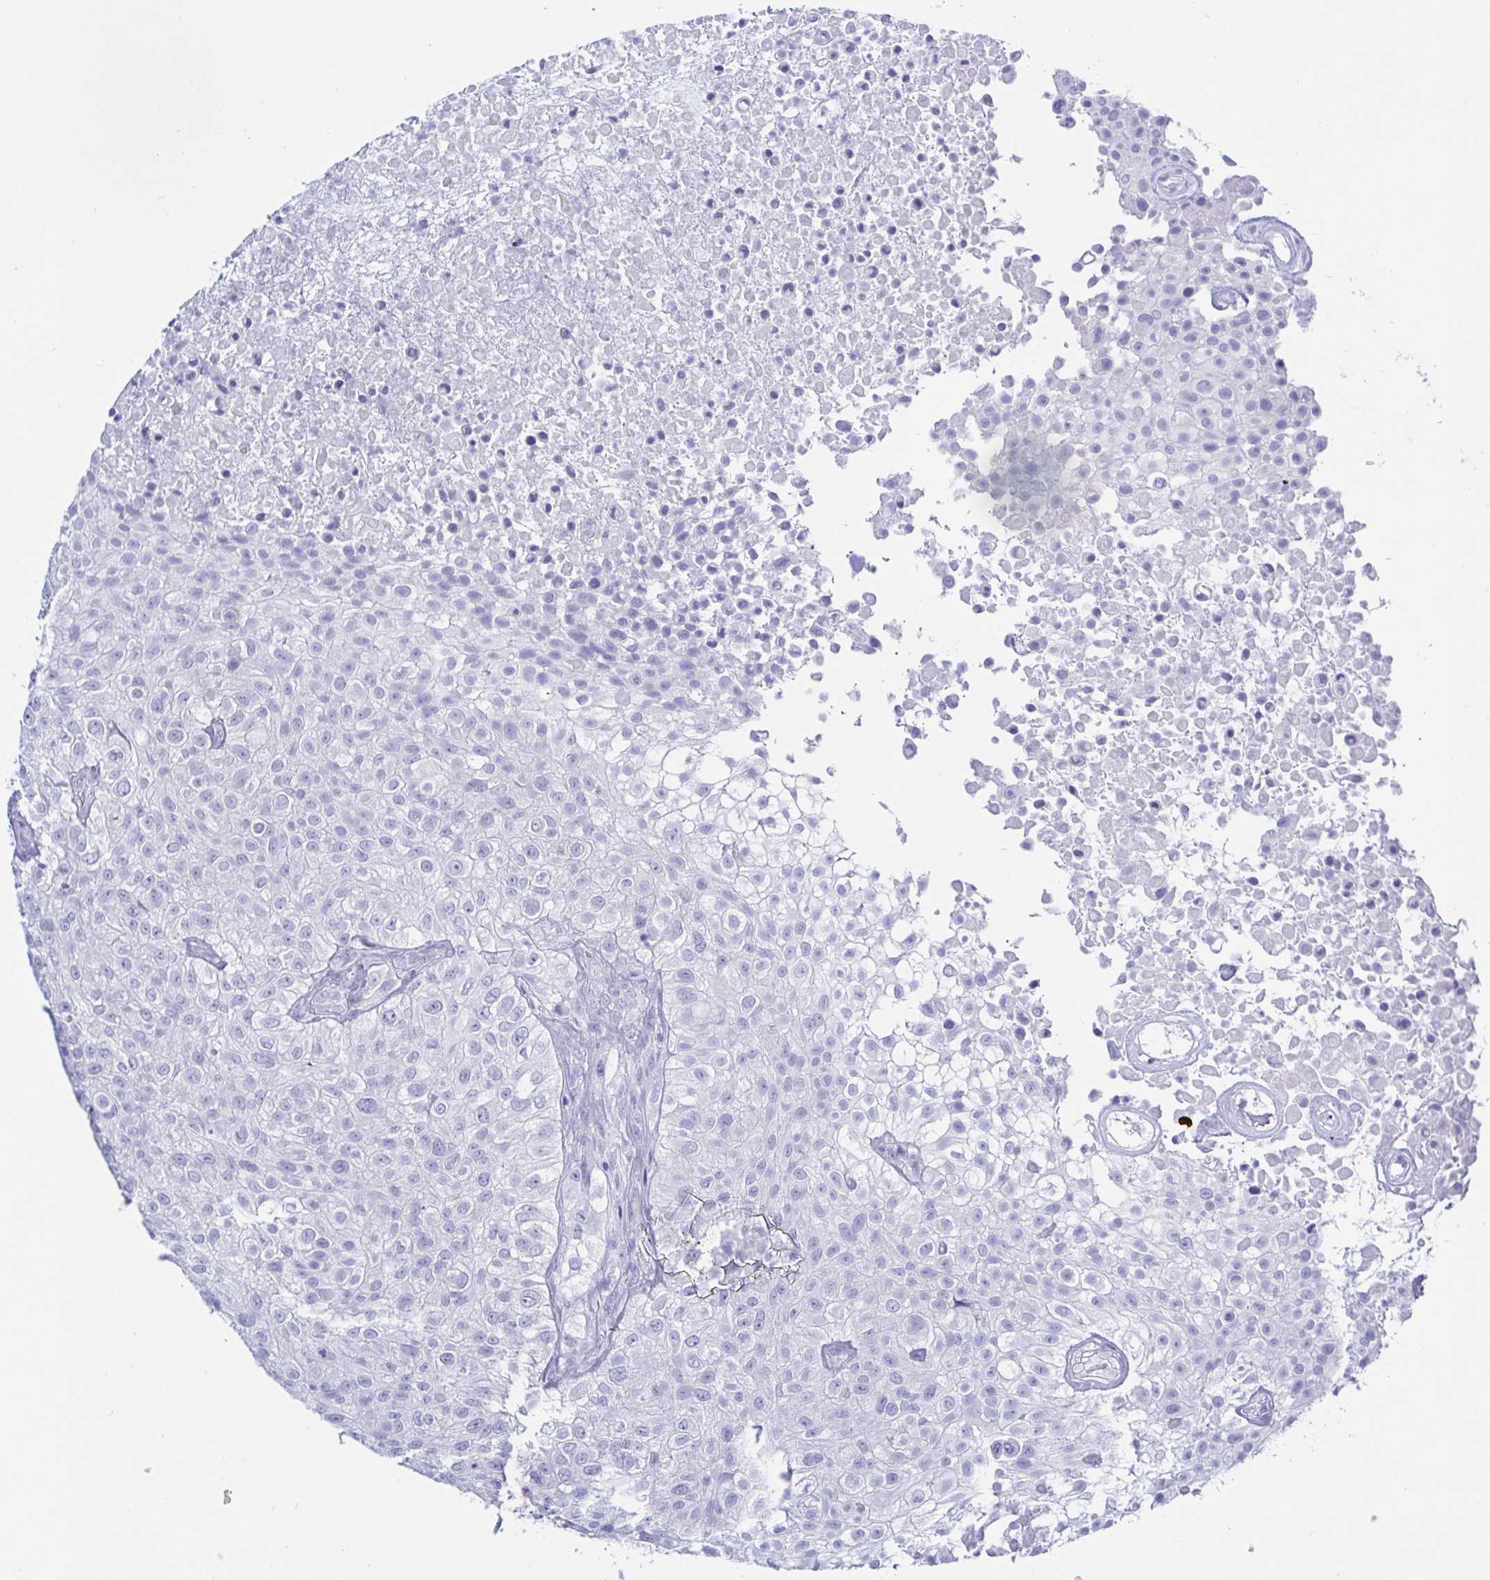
{"staining": {"intensity": "negative", "quantity": "none", "location": "none"}, "tissue": "urothelial cancer", "cell_type": "Tumor cells", "image_type": "cancer", "snomed": [{"axis": "morphology", "description": "Urothelial carcinoma, High grade"}, {"axis": "topography", "description": "Urinary bladder"}], "caption": "Image shows no protein expression in tumor cells of urothelial cancer tissue.", "gene": "KCNH6", "patient": {"sex": "male", "age": 56}}